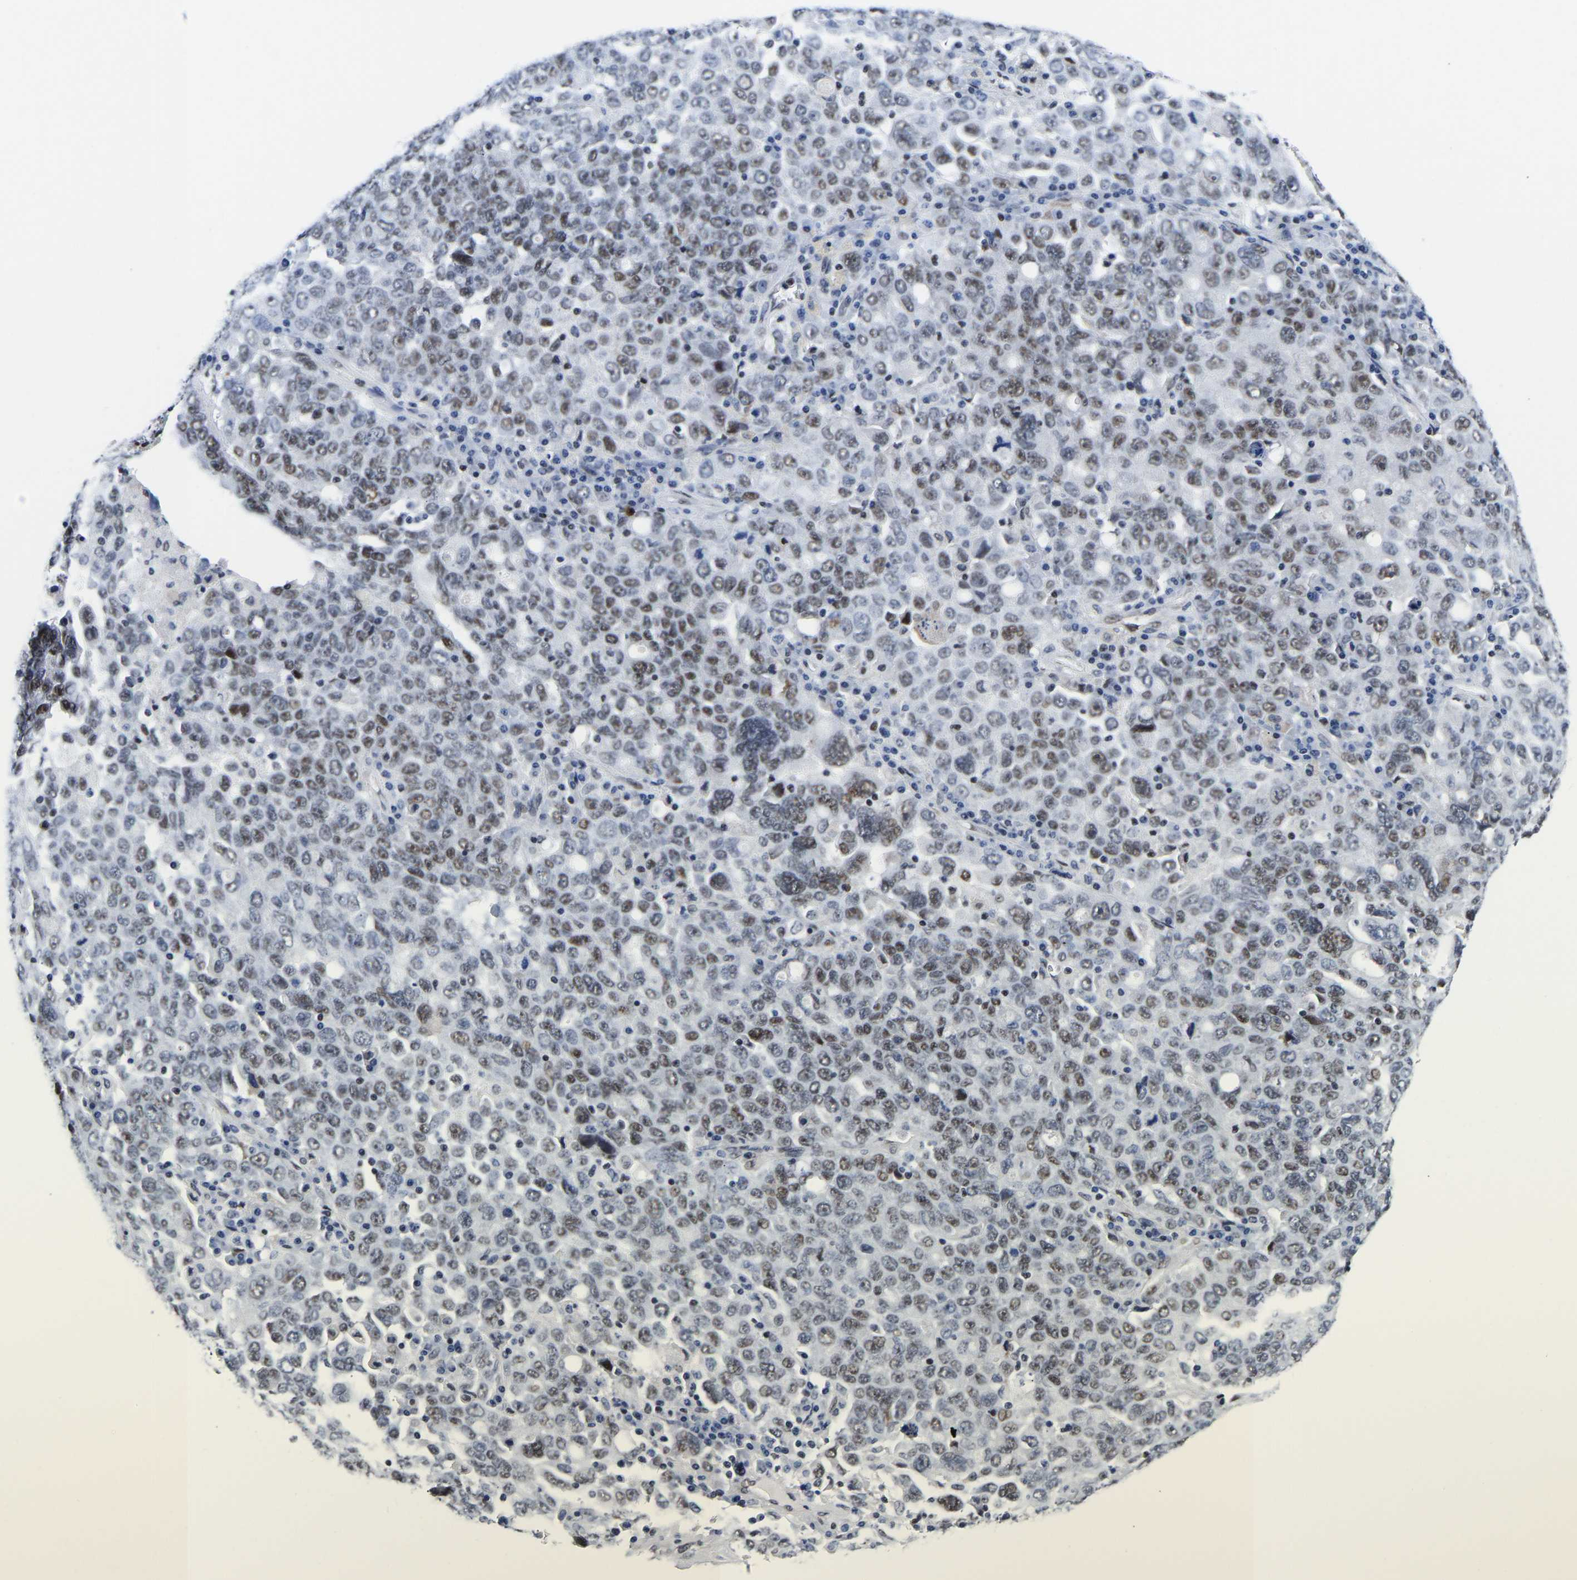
{"staining": {"intensity": "weak", "quantity": ">75%", "location": "nuclear"}, "tissue": "ovarian cancer", "cell_type": "Tumor cells", "image_type": "cancer", "snomed": [{"axis": "morphology", "description": "Carcinoma, endometroid"}, {"axis": "topography", "description": "Ovary"}], "caption": "Immunohistochemical staining of endometroid carcinoma (ovarian) shows low levels of weak nuclear staining in approximately >75% of tumor cells.", "gene": "PTRHD1", "patient": {"sex": "female", "age": 62}}